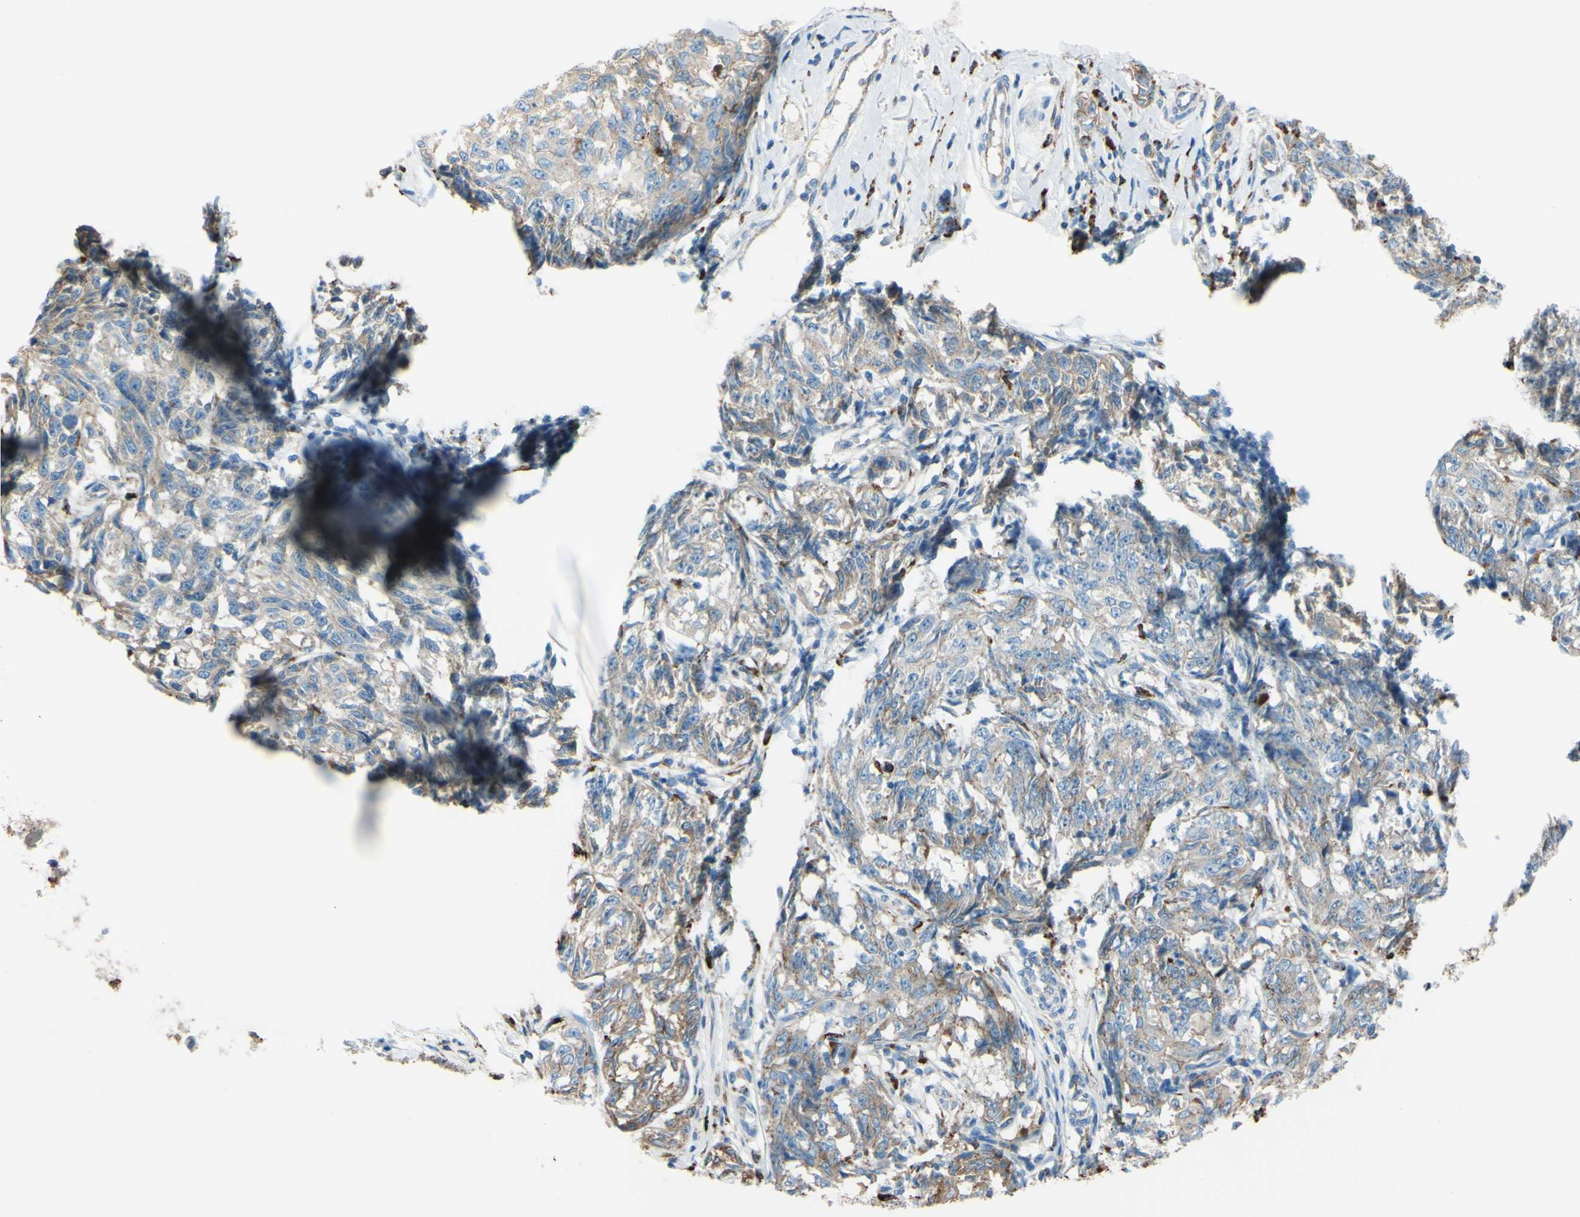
{"staining": {"intensity": "weak", "quantity": ">75%", "location": "cytoplasmic/membranous"}, "tissue": "melanoma", "cell_type": "Tumor cells", "image_type": "cancer", "snomed": [{"axis": "morphology", "description": "Malignant melanoma, NOS"}, {"axis": "topography", "description": "Skin"}], "caption": "Immunohistochemical staining of human malignant melanoma shows low levels of weak cytoplasmic/membranous staining in approximately >75% of tumor cells. (DAB IHC with brightfield microscopy, high magnification).", "gene": "CTSD", "patient": {"sex": "female", "age": 64}}